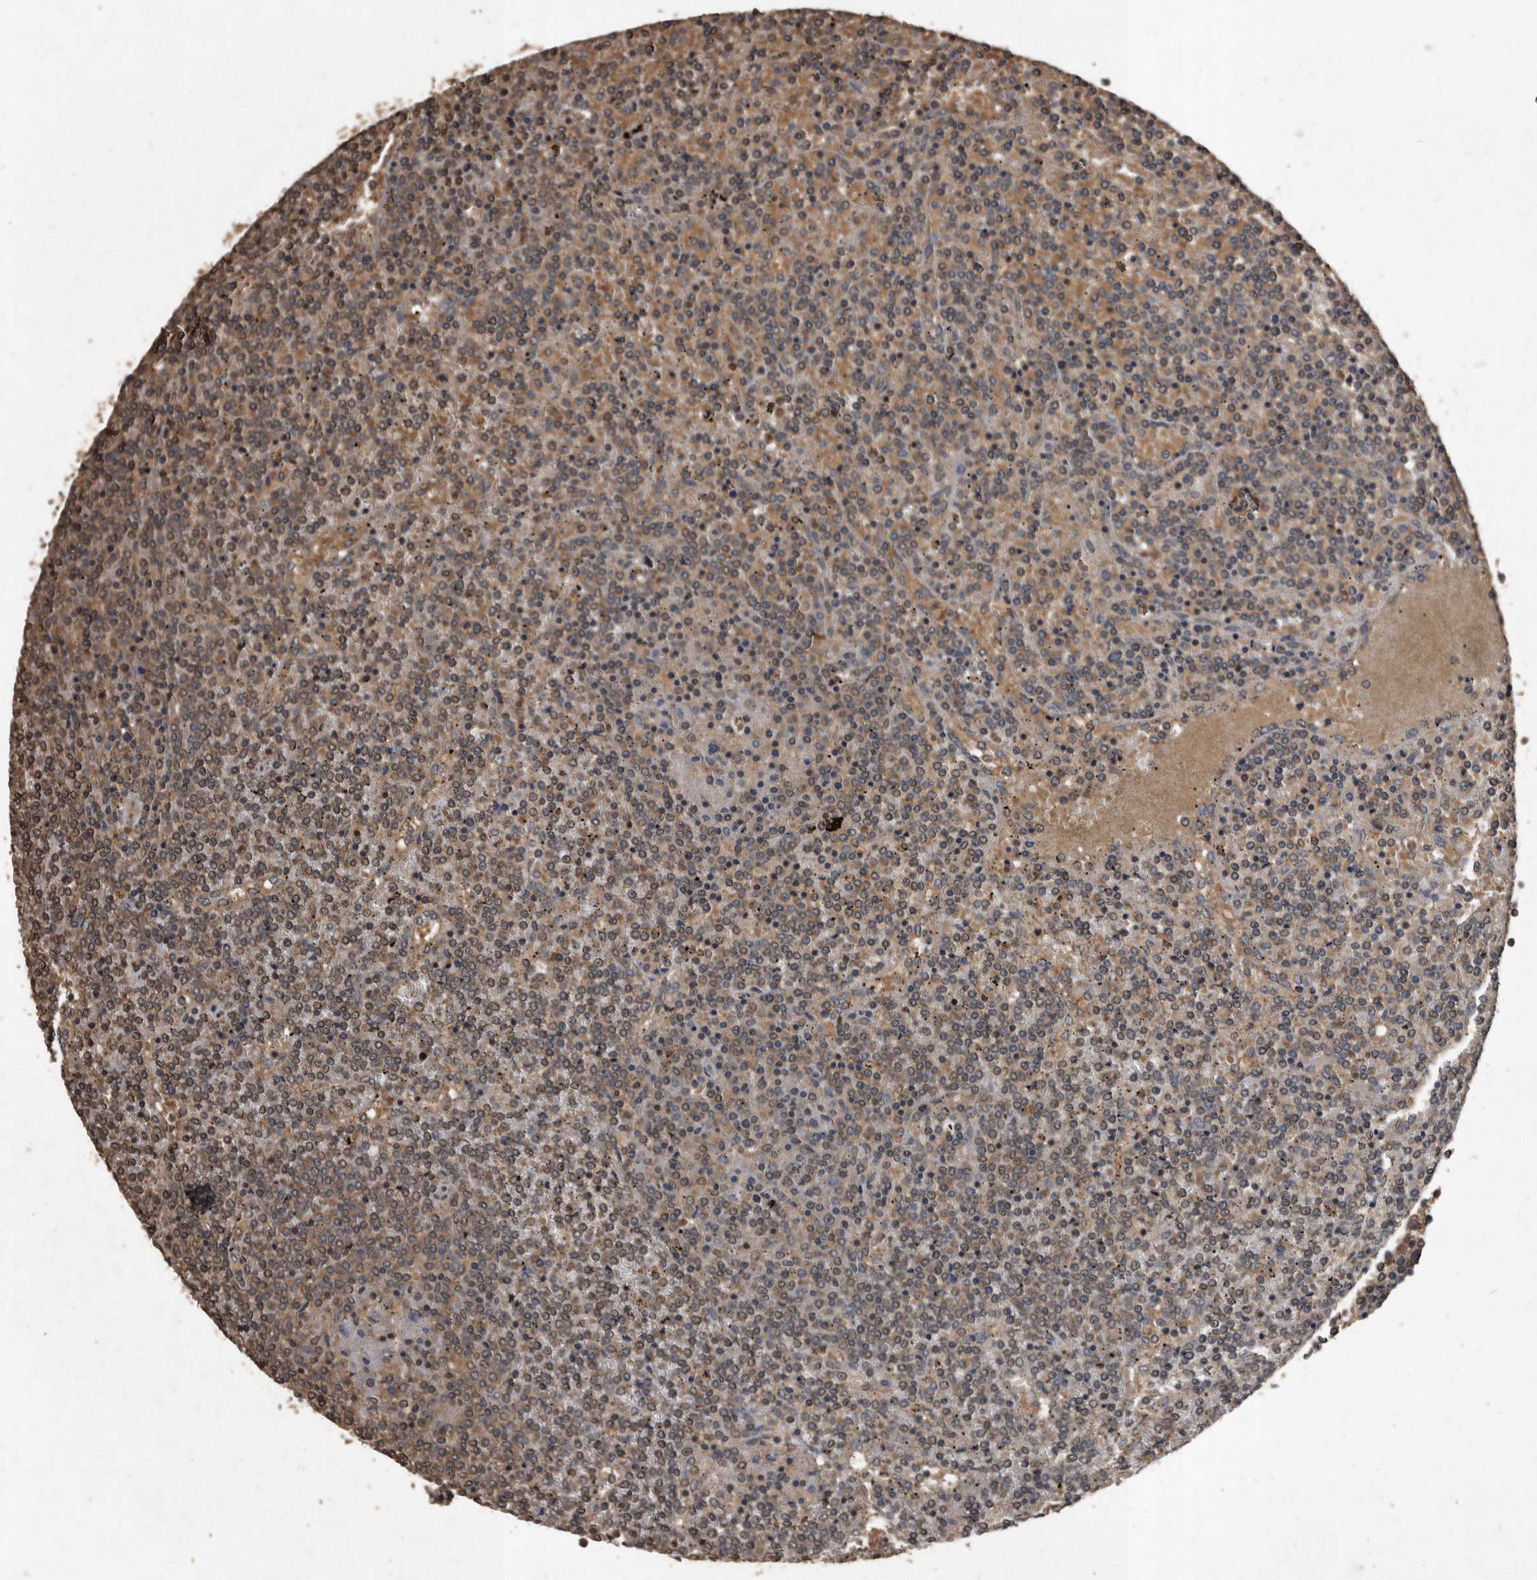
{"staining": {"intensity": "moderate", "quantity": "25%-75%", "location": "cytoplasmic/membranous"}, "tissue": "lymphoma", "cell_type": "Tumor cells", "image_type": "cancer", "snomed": [{"axis": "morphology", "description": "Malignant lymphoma, non-Hodgkin's type, Low grade"}, {"axis": "topography", "description": "Spleen"}], "caption": "Protein positivity by immunohistochemistry (IHC) demonstrates moderate cytoplasmic/membranous staining in about 25%-75% of tumor cells in malignant lymphoma, non-Hodgkin's type (low-grade).", "gene": "NRBP1", "patient": {"sex": "female", "age": 19}}